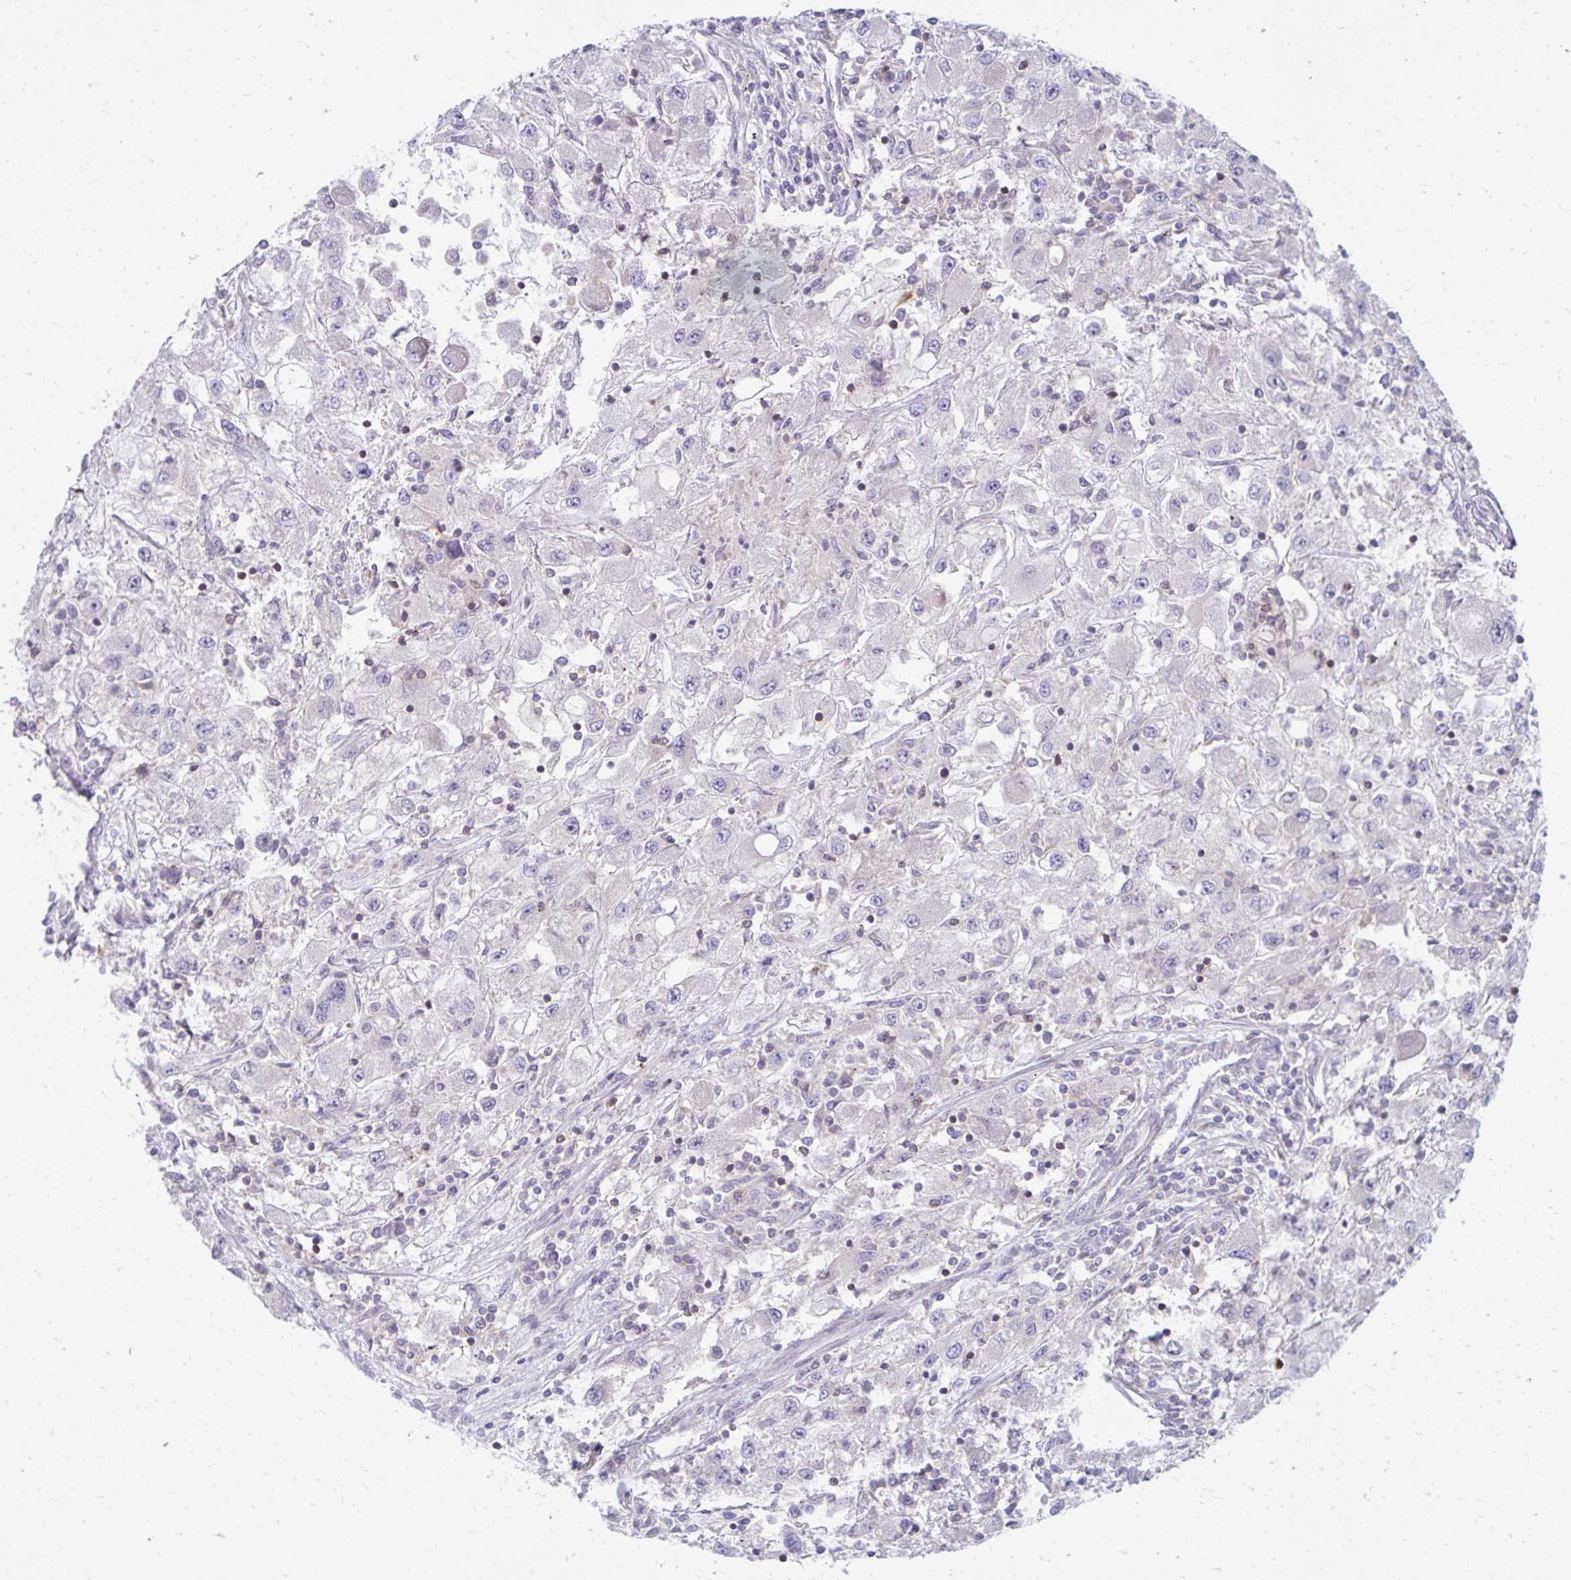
{"staining": {"intensity": "negative", "quantity": "none", "location": "none"}, "tissue": "renal cancer", "cell_type": "Tumor cells", "image_type": "cancer", "snomed": [{"axis": "morphology", "description": "Adenocarcinoma, NOS"}, {"axis": "topography", "description": "Kidney"}], "caption": "This is an immunohistochemistry (IHC) micrograph of adenocarcinoma (renal). There is no expression in tumor cells.", "gene": "ASAP1", "patient": {"sex": "female", "age": 67}}